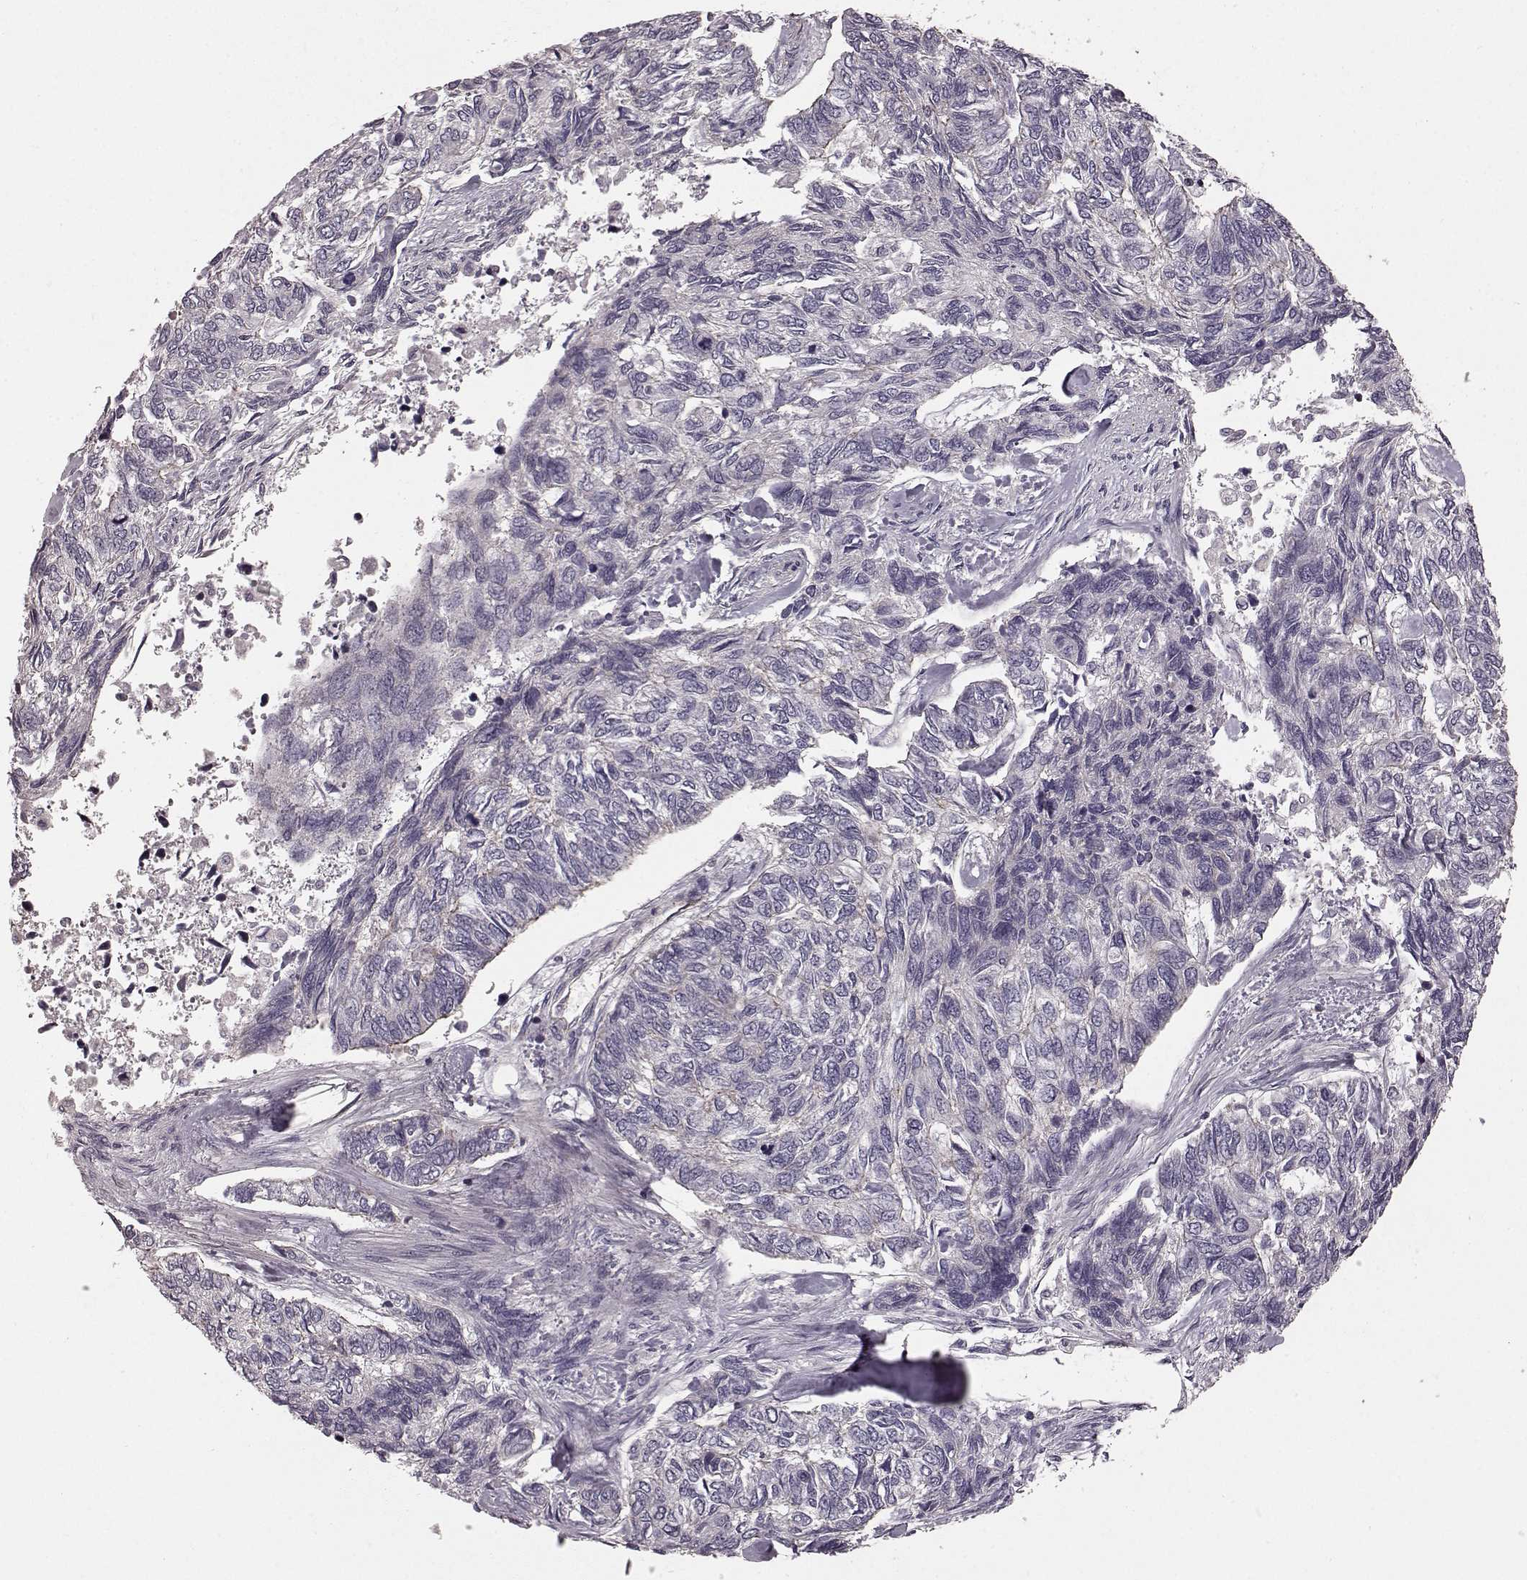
{"staining": {"intensity": "negative", "quantity": "none", "location": "none"}, "tissue": "skin cancer", "cell_type": "Tumor cells", "image_type": "cancer", "snomed": [{"axis": "morphology", "description": "Basal cell carcinoma"}, {"axis": "topography", "description": "Skin"}], "caption": "The immunohistochemistry micrograph has no significant positivity in tumor cells of skin basal cell carcinoma tissue. (DAB immunohistochemistry (IHC) visualized using brightfield microscopy, high magnification).", "gene": "SLC22A18", "patient": {"sex": "female", "age": 65}}